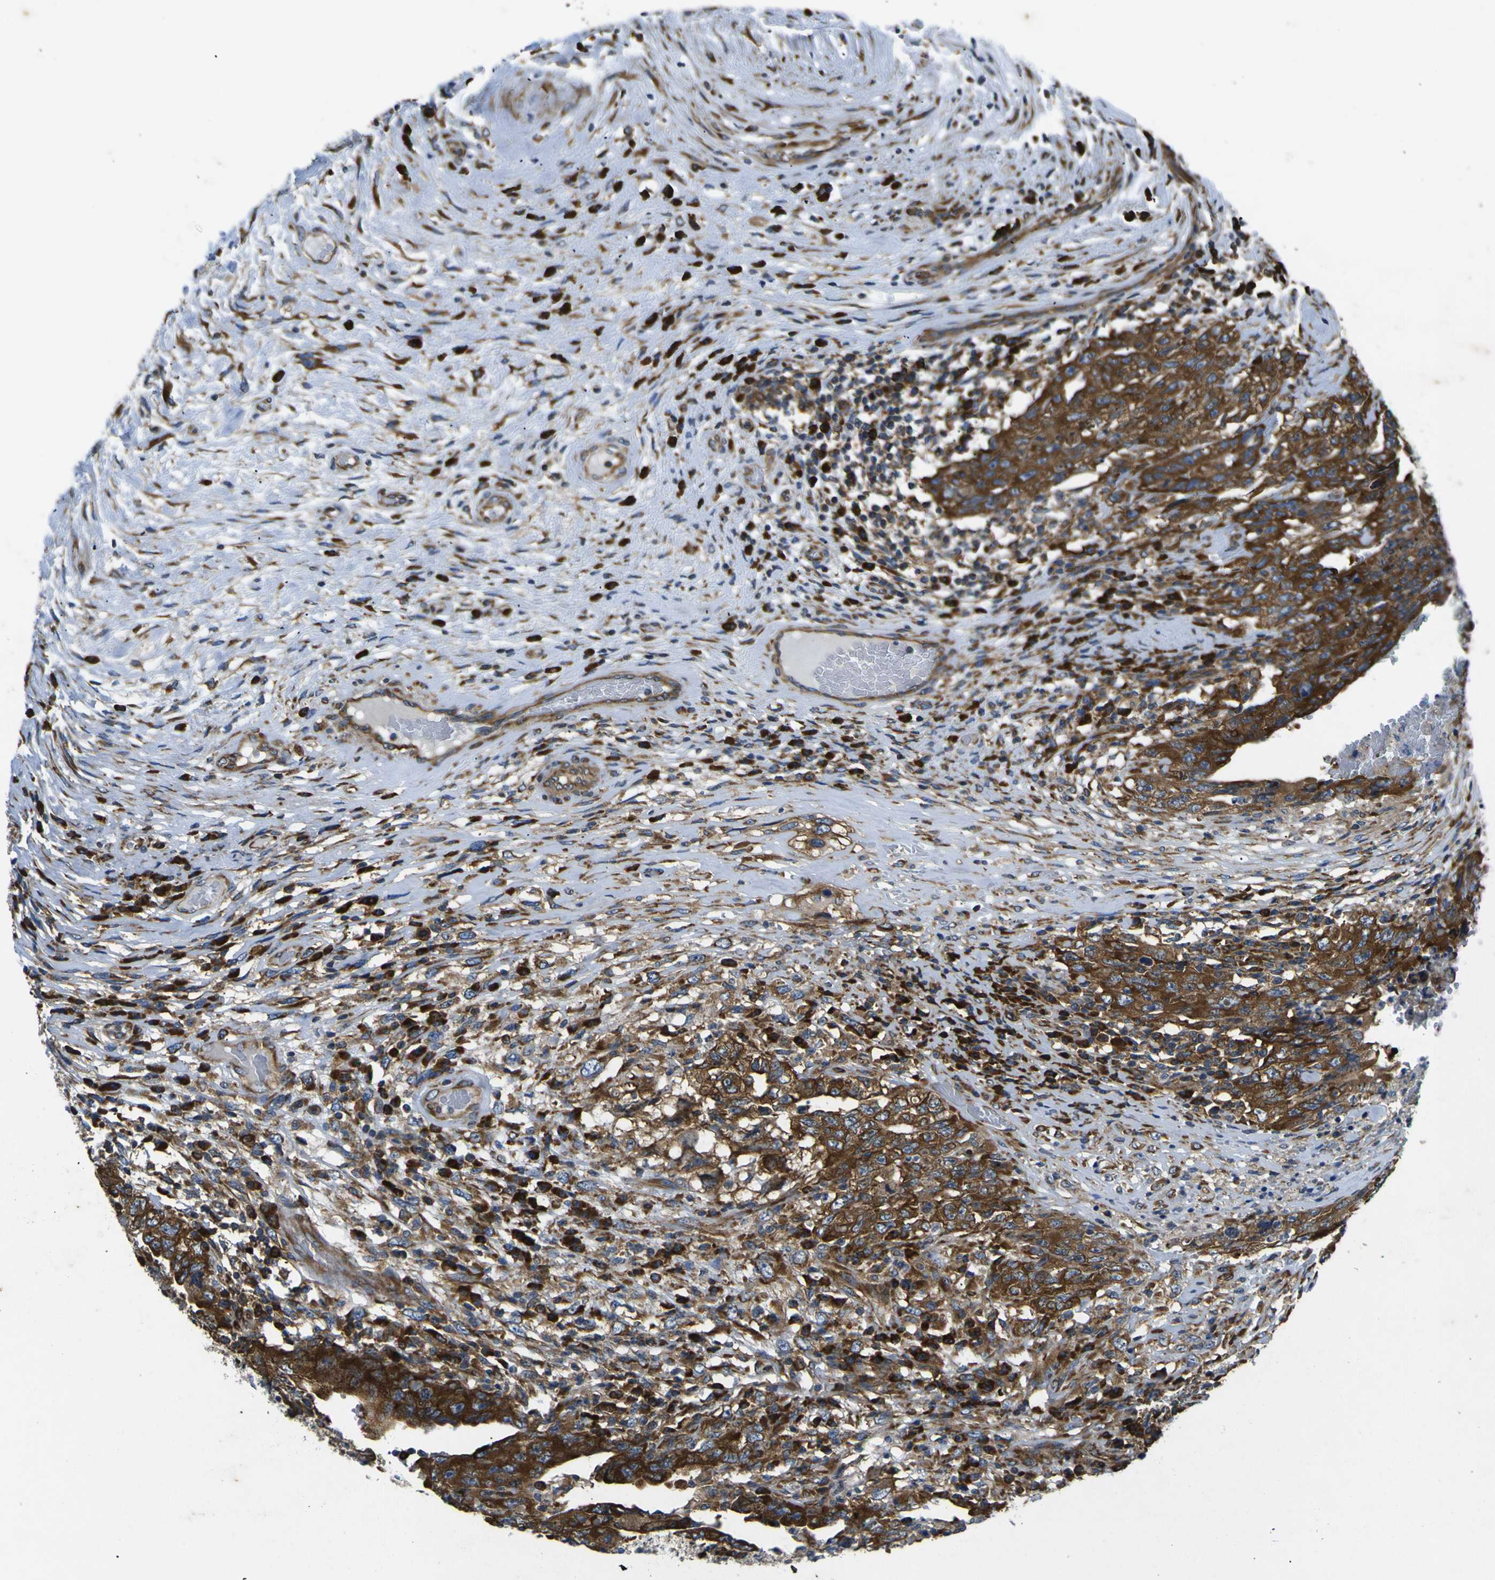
{"staining": {"intensity": "strong", "quantity": ">75%", "location": "cytoplasmic/membranous"}, "tissue": "testis cancer", "cell_type": "Tumor cells", "image_type": "cancer", "snomed": [{"axis": "morphology", "description": "Carcinoma, Embryonal, NOS"}, {"axis": "topography", "description": "Testis"}], "caption": "Embryonal carcinoma (testis) stained for a protein shows strong cytoplasmic/membranous positivity in tumor cells.", "gene": "RPSA", "patient": {"sex": "male", "age": 26}}